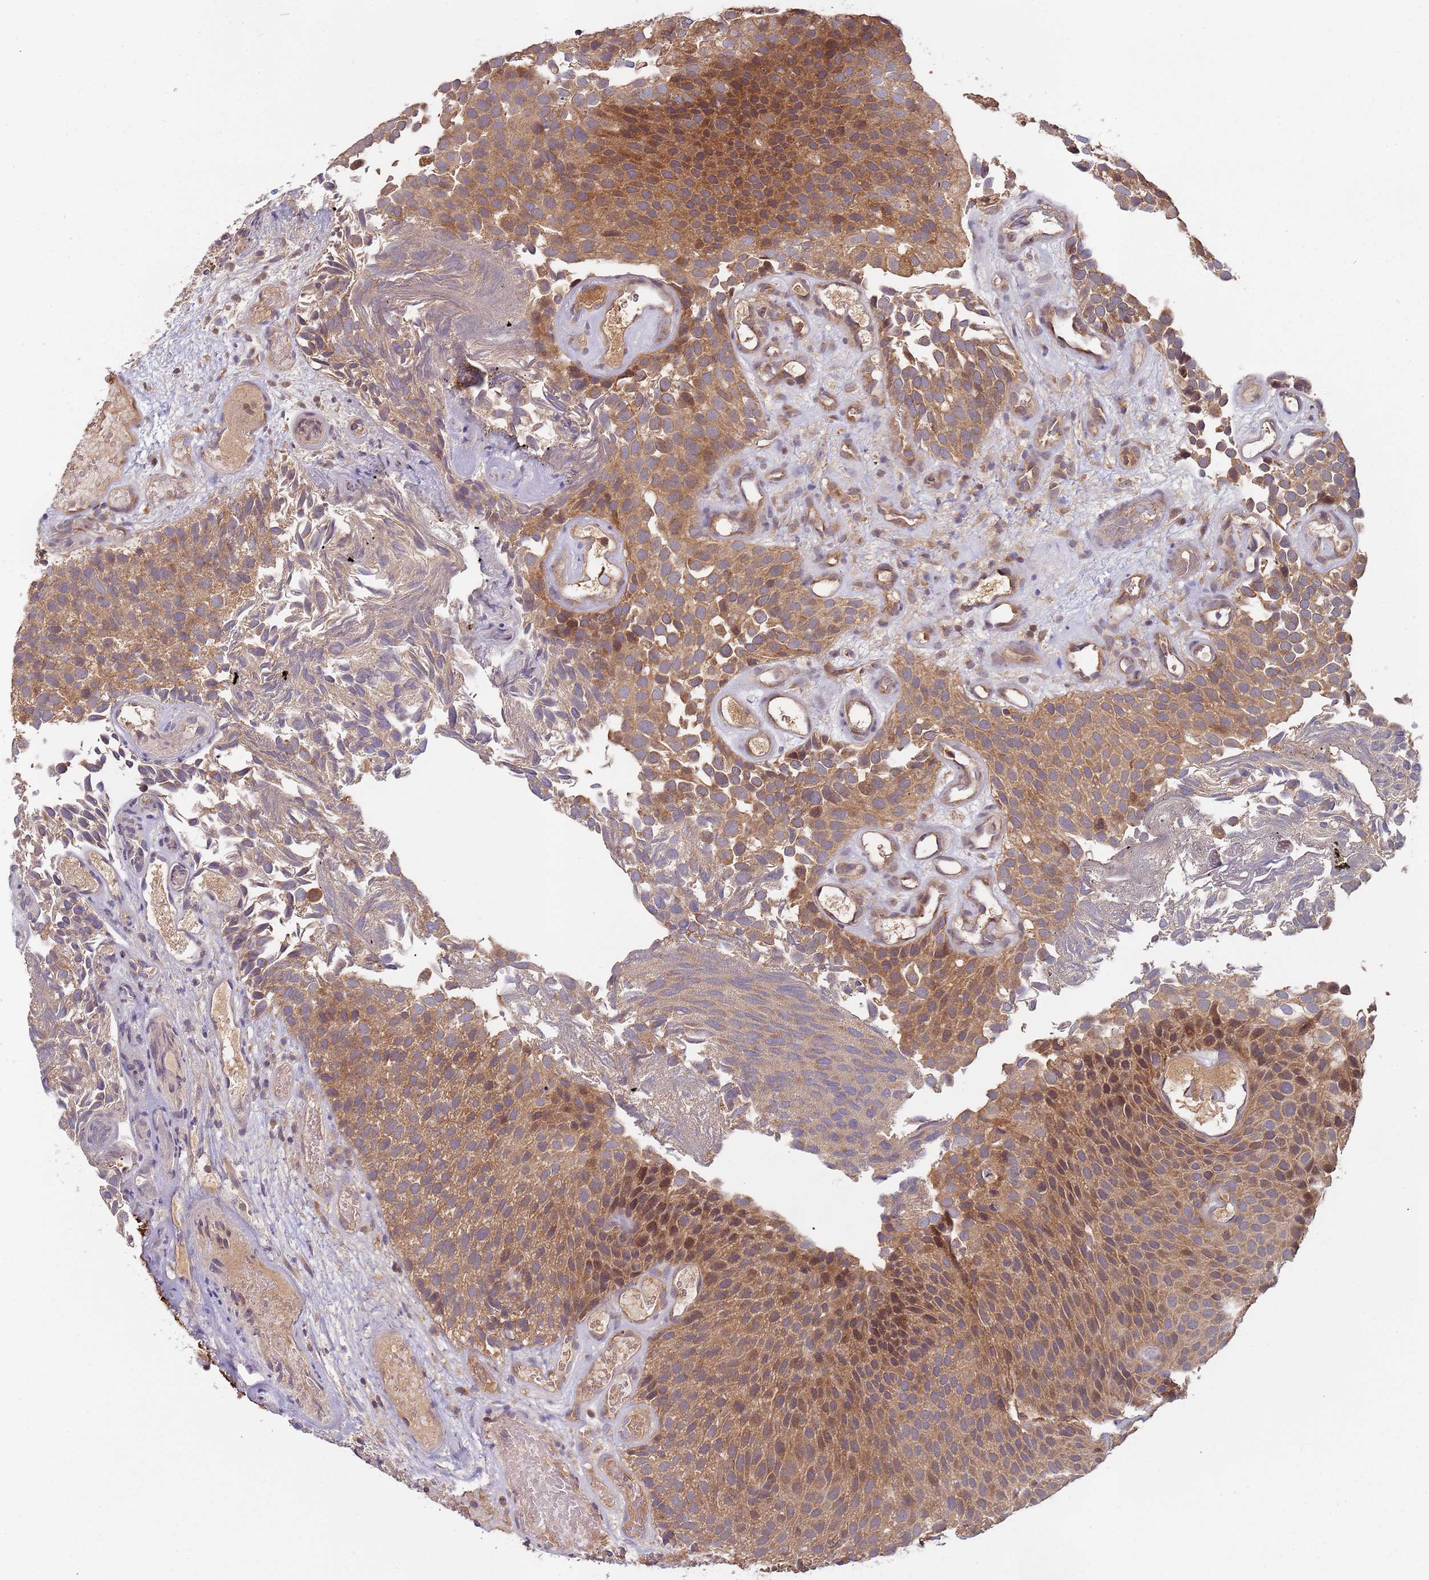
{"staining": {"intensity": "moderate", "quantity": ">75%", "location": "cytoplasmic/membranous"}, "tissue": "urothelial cancer", "cell_type": "Tumor cells", "image_type": "cancer", "snomed": [{"axis": "morphology", "description": "Urothelial carcinoma, Low grade"}, {"axis": "topography", "description": "Urinary bladder"}], "caption": "Protein staining by immunohistochemistry (IHC) displays moderate cytoplasmic/membranous staining in about >75% of tumor cells in urothelial cancer.", "gene": "OR5A2", "patient": {"sex": "male", "age": 89}}